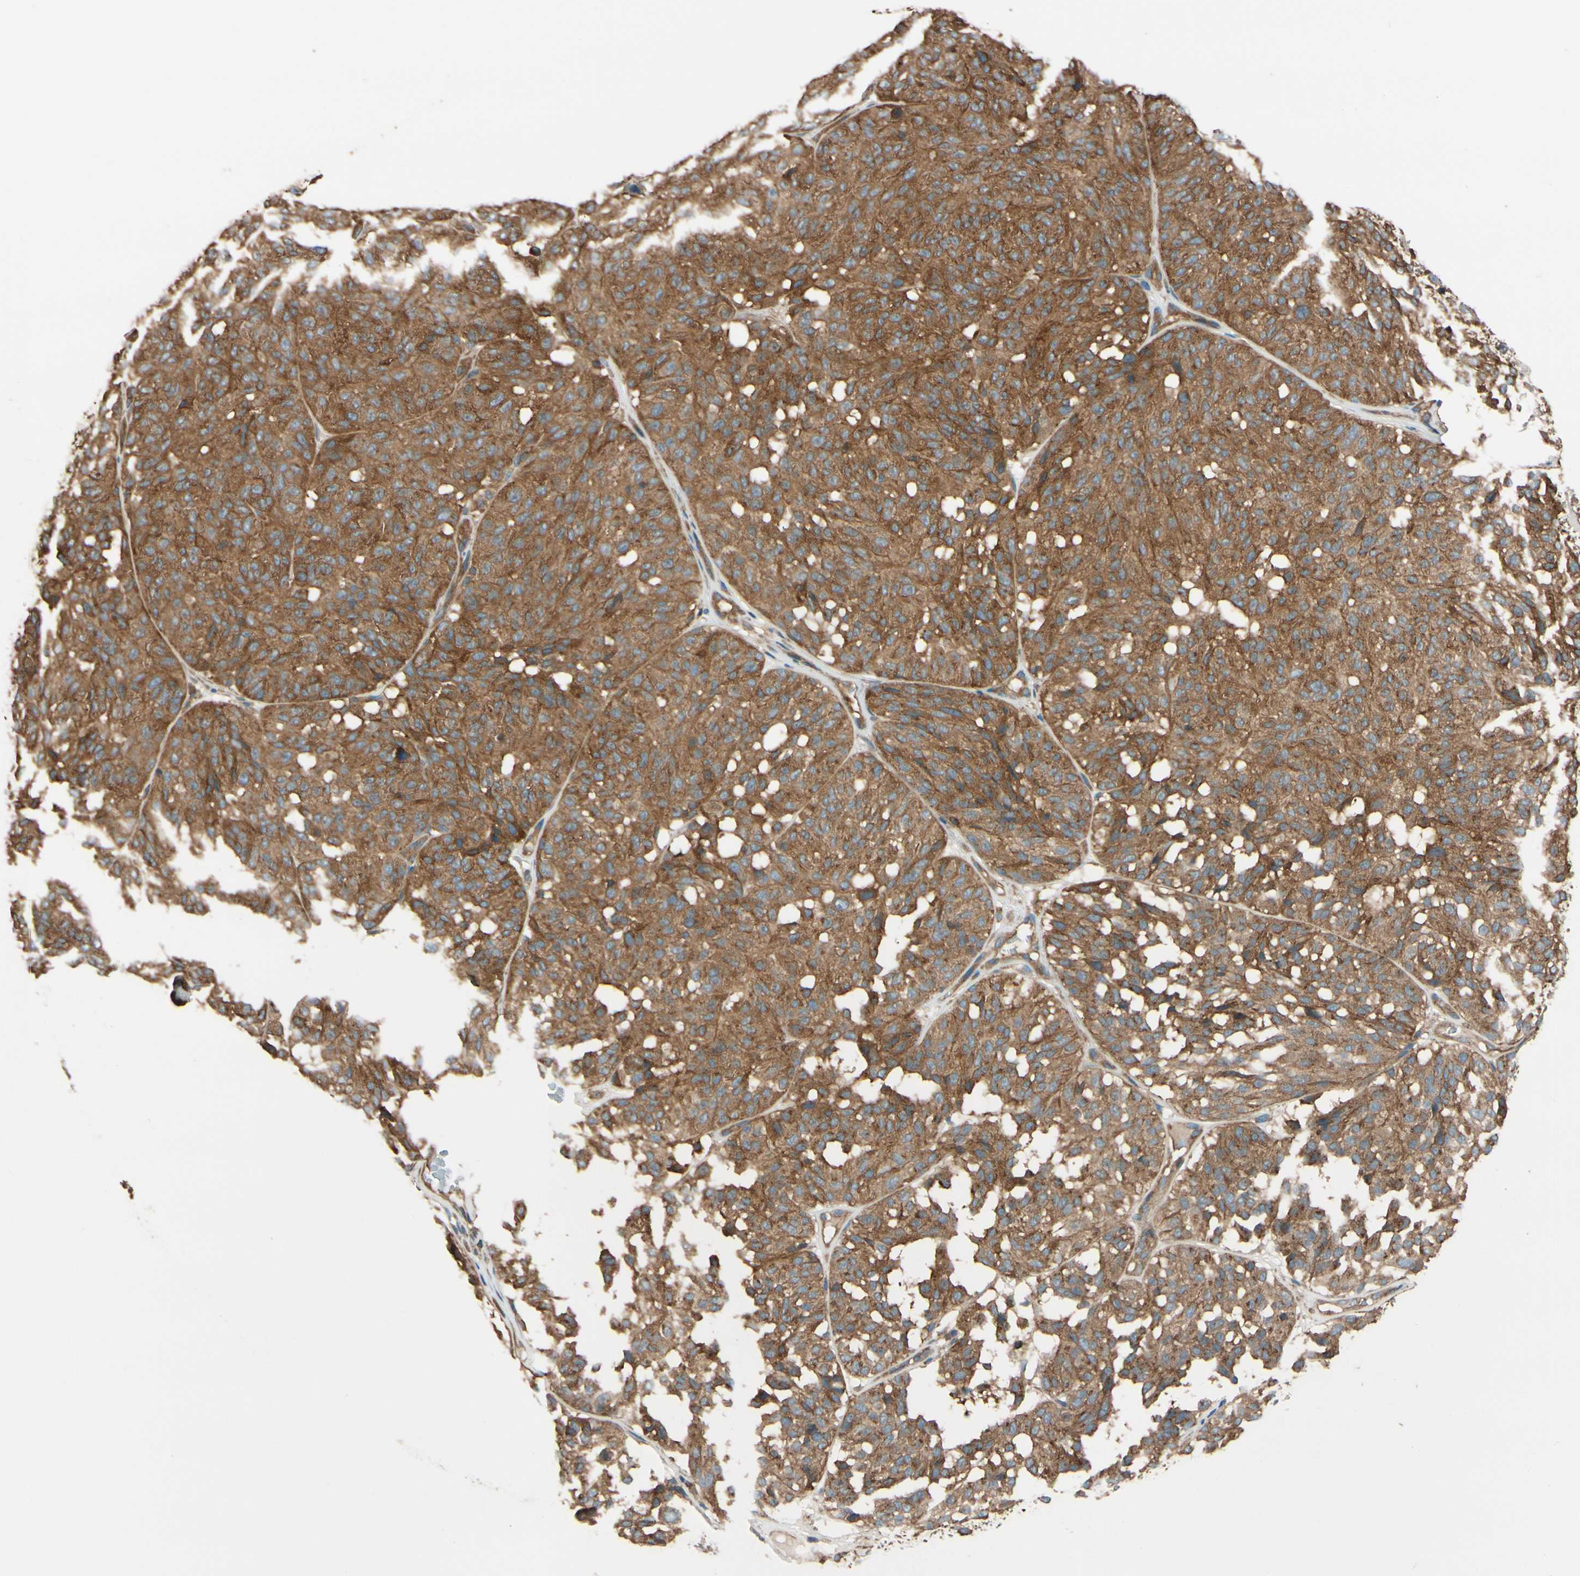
{"staining": {"intensity": "moderate", "quantity": ">75%", "location": "cytoplasmic/membranous"}, "tissue": "melanoma", "cell_type": "Tumor cells", "image_type": "cancer", "snomed": [{"axis": "morphology", "description": "Malignant melanoma, NOS"}, {"axis": "topography", "description": "Skin"}], "caption": "Moderate cytoplasmic/membranous positivity for a protein is seen in approximately >75% of tumor cells of melanoma using immunohistochemistry (IHC).", "gene": "EPS15", "patient": {"sex": "female", "age": 46}}